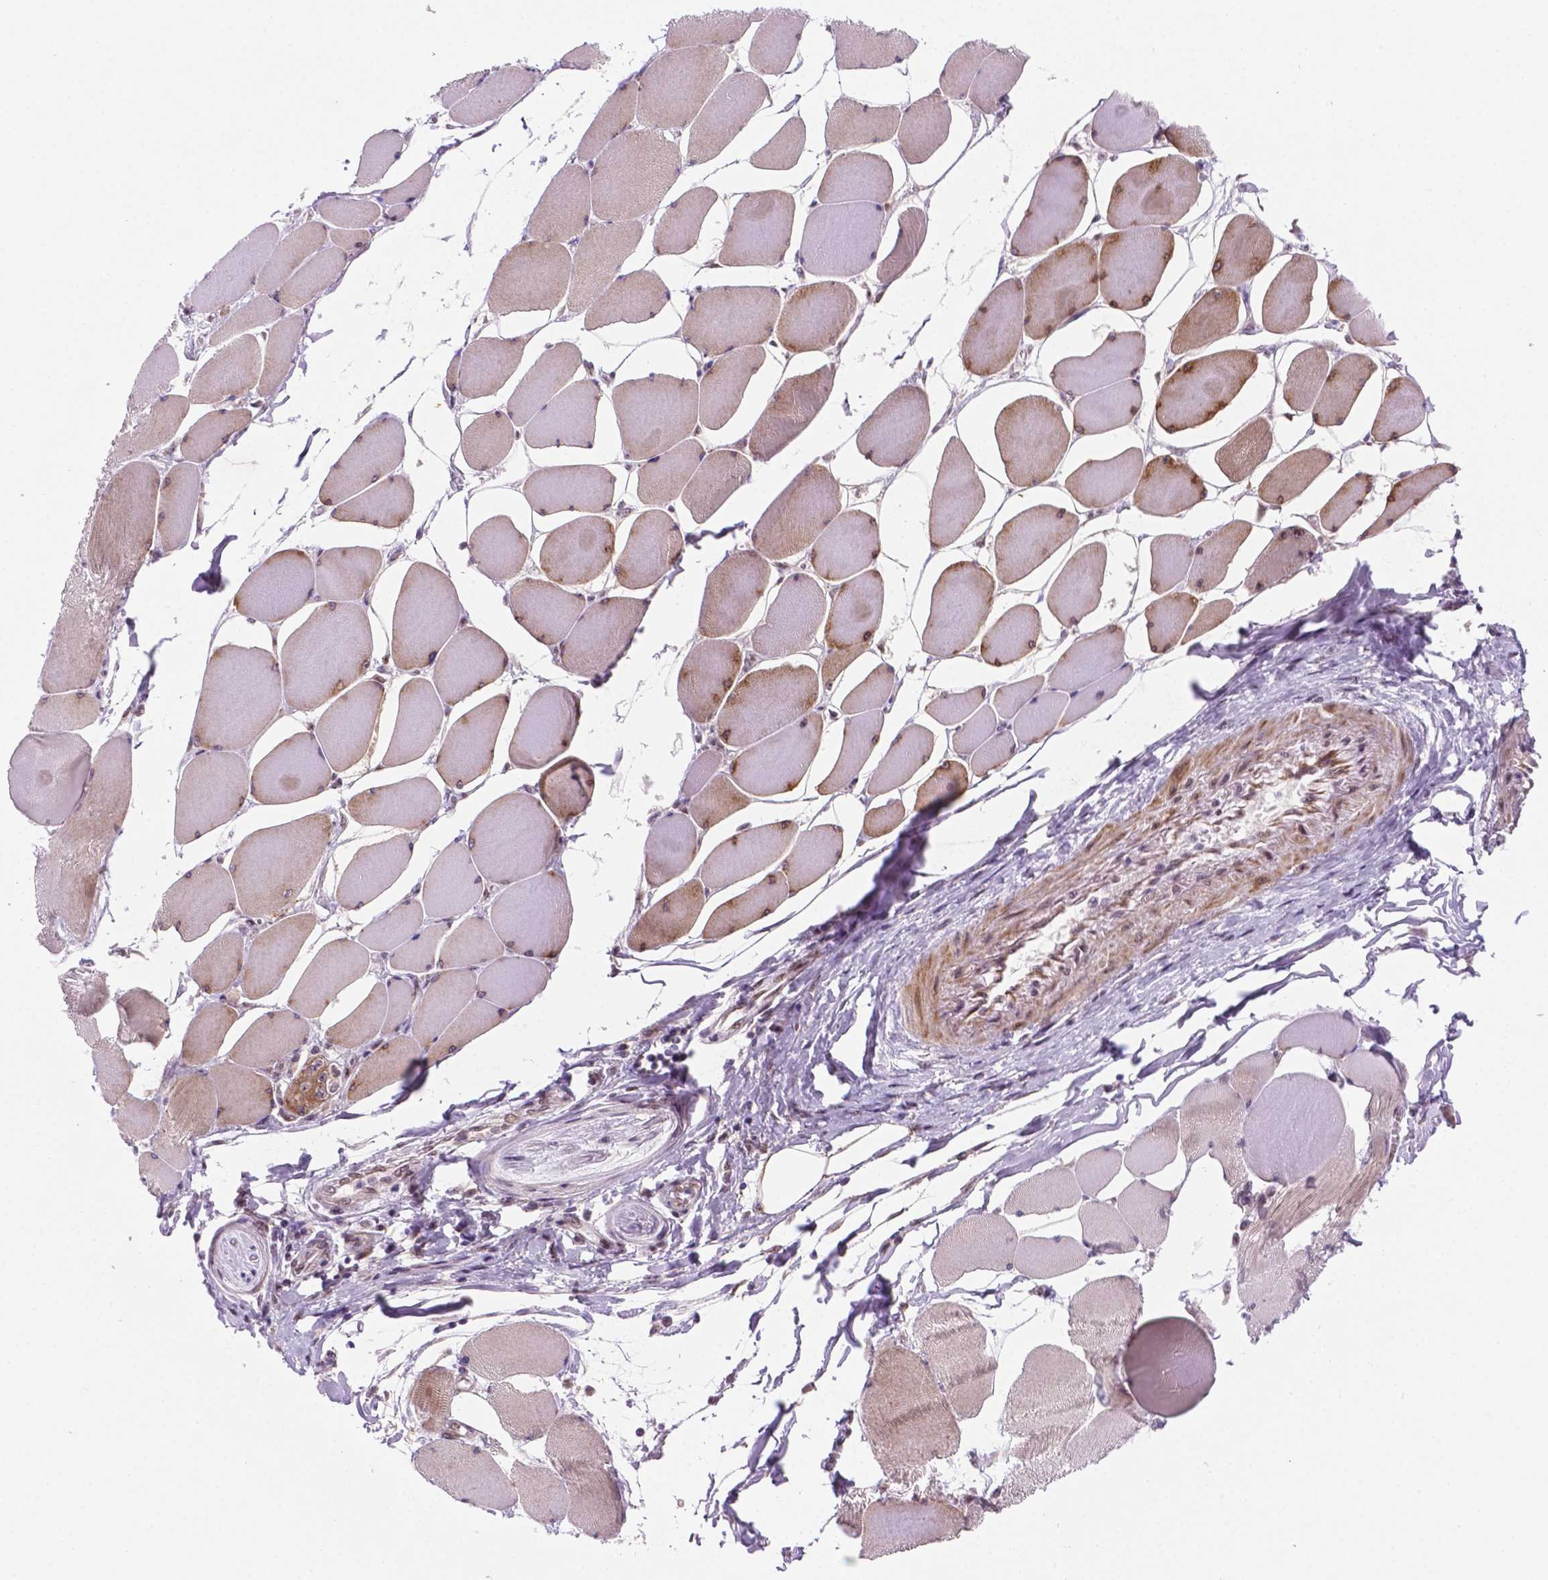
{"staining": {"intensity": "moderate", "quantity": "<25%", "location": "cytoplasmic/membranous,nuclear"}, "tissue": "skeletal muscle", "cell_type": "Myocytes", "image_type": "normal", "snomed": [{"axis": "morphology", "description": "Normal tissue, NOS"}, {"axis": "topography", "description": "Skeletal muscle"}], "caption": "This is a micrograph of immunohistochemistry staining of benign skeletal muscle, which shows moderate staining in the cytoplasmic/membranous,nuclear of myocytes.", "gene": "C18orf21", "patient": {"sex": "female", "age": 75}}